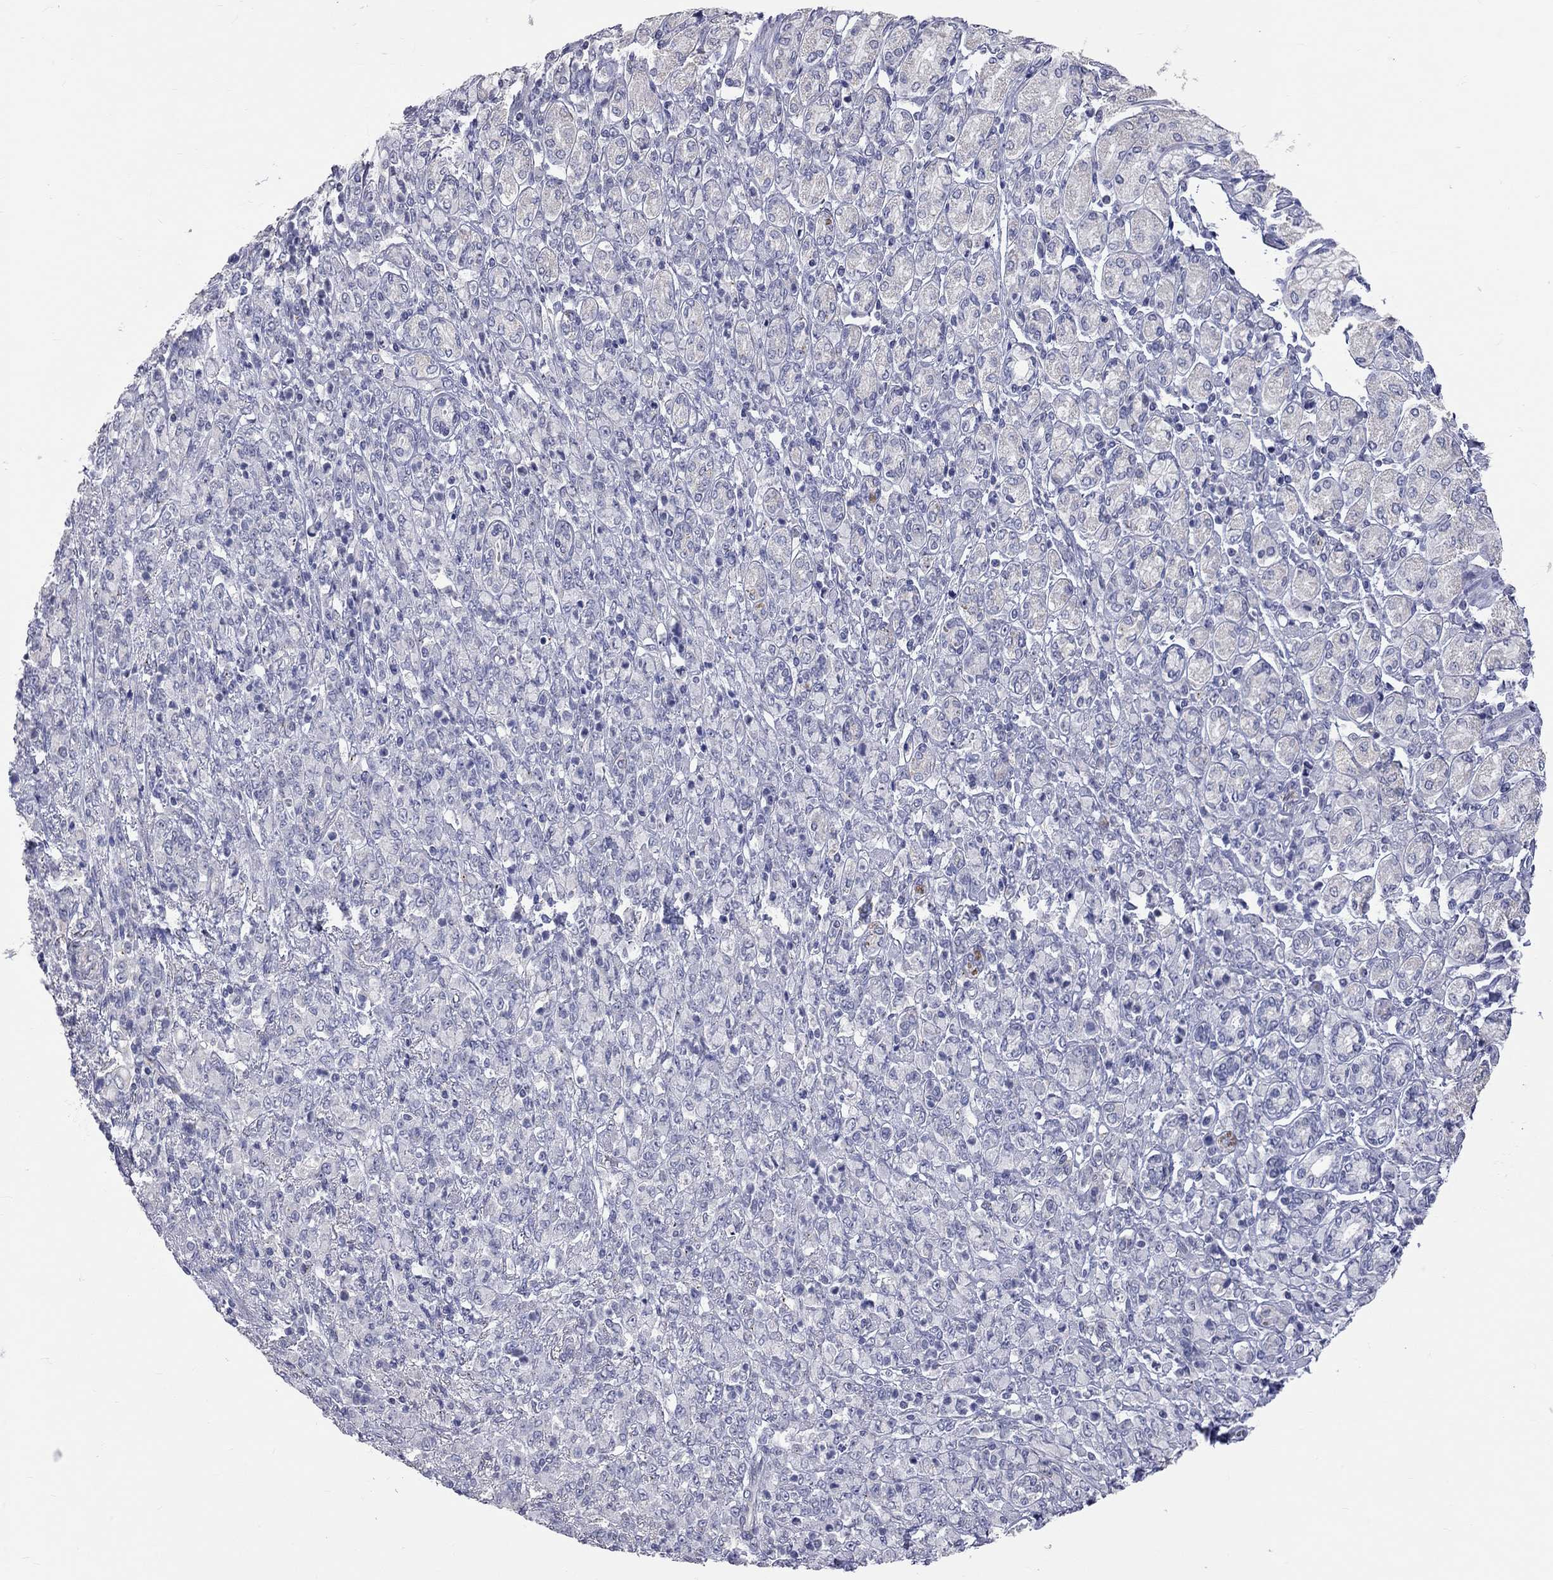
{"staining": {"intensity": "negative", "quantity": "none", "location": "none"}, "tissue": "stomach cancer", "cell_type": "Tumor cells", "image_type": "cancer", "snomed": [{"axis": "morphology", "description": "Normal tissue, NOS"}, {"axis": "morphology", "description": "Adenocarcinoma, NOS"}, {"axis": "topography", "description": "Stomach"}], "caption": "Immunohistochemical staining of adenocarcinoma (stomach) displays no significant positivity in tumor cells.", "gene": "OPRK1", "patient": {"sex": "female", "age": 79}}